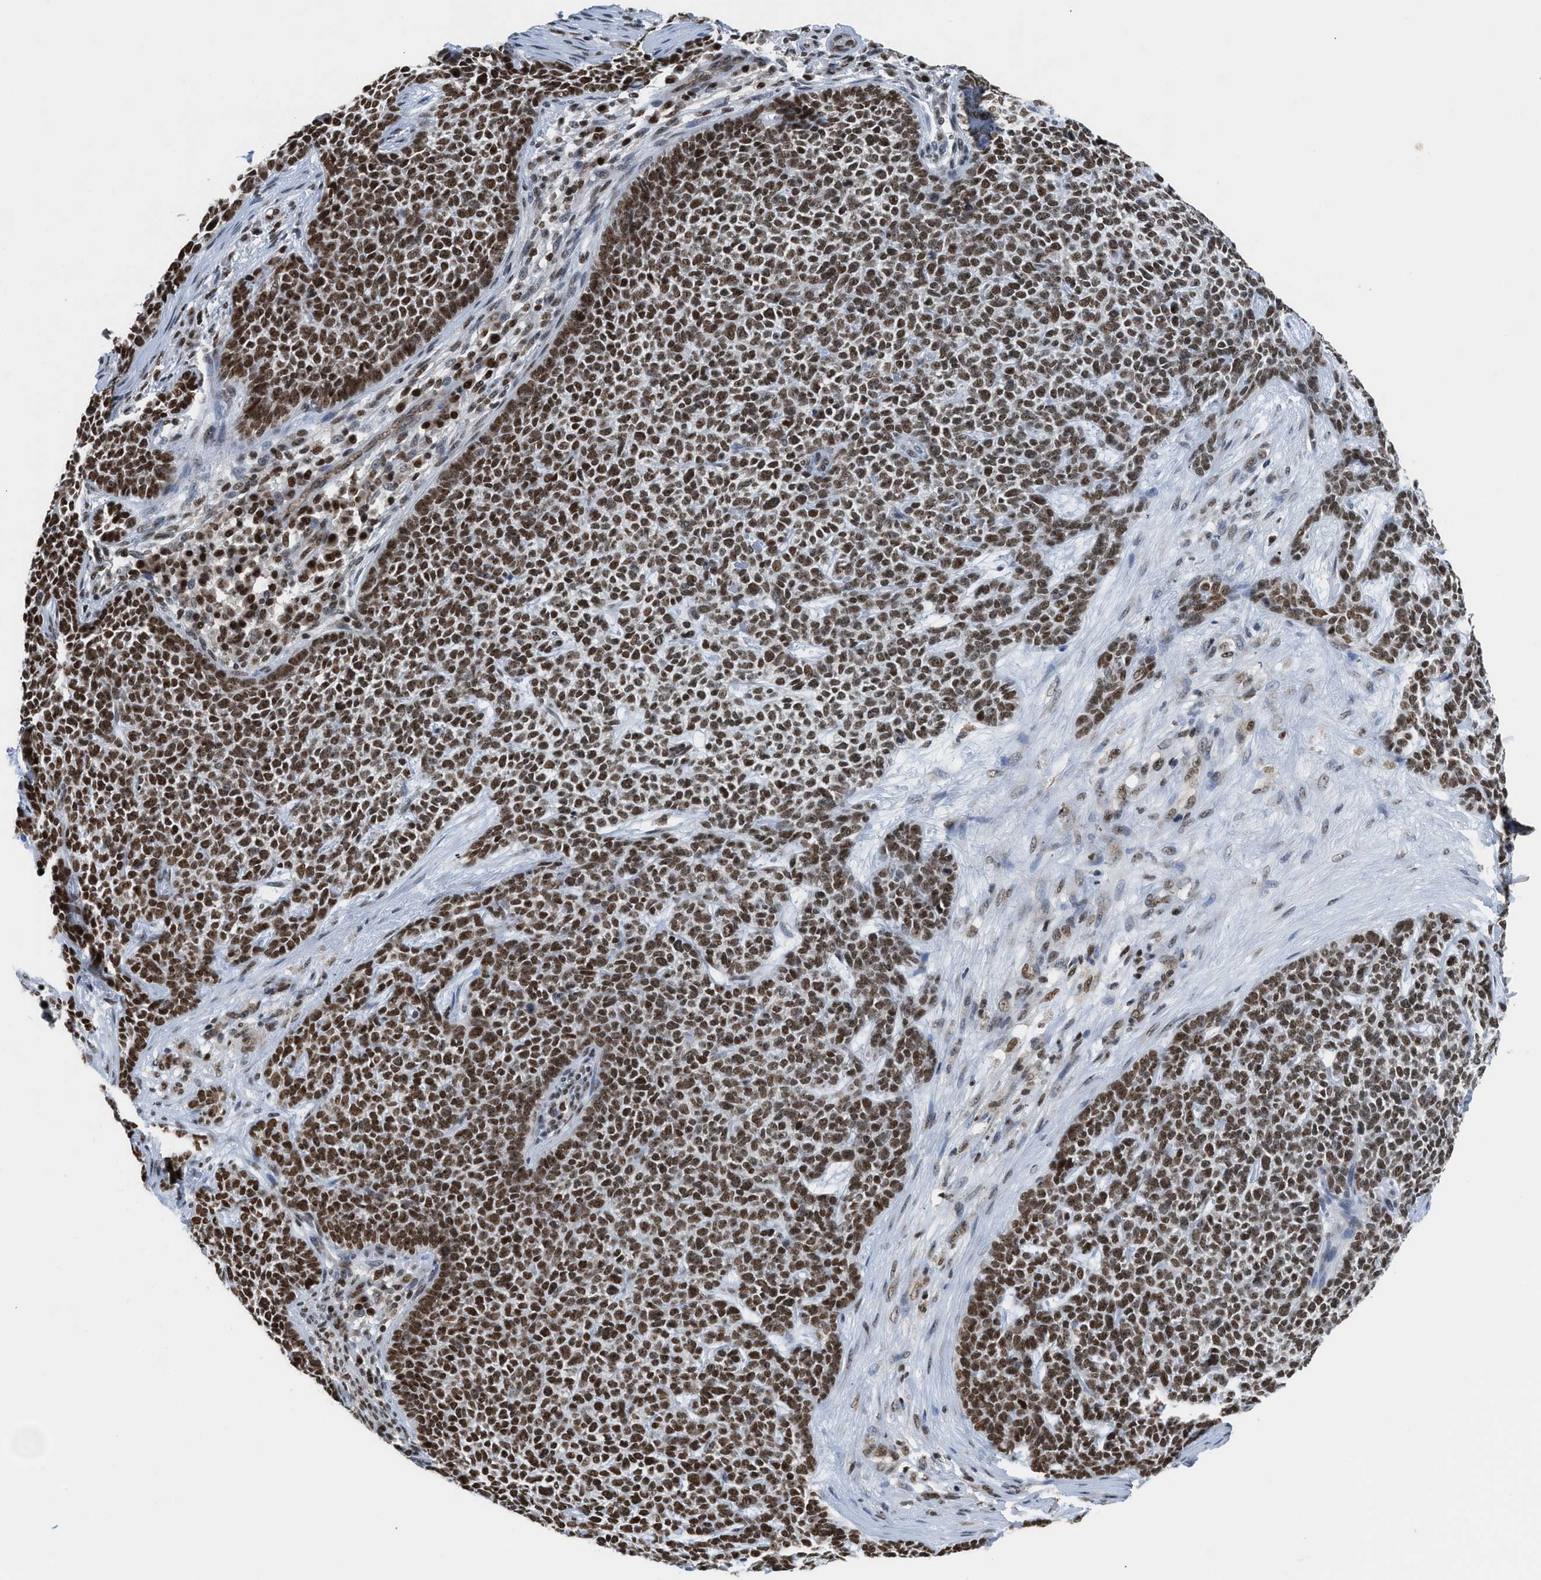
{"staining": {"intensity": "strong", "quantity": ">75%", "location": "nuclear"}, "tissue": "skin cancer", "cell_type": "Tumor cells", "image_type": "cancer", "snomed": [{"axis": "morphology", "description": "Basal cell carcinoma"}, {"axis": "topography", "description": "Skin"}], "caption": "Immunohistochemistry micrograph of neoplastic tissue: human skin basal cell carcinoma stained using IHC reveals high levels of strong protein expression localized specifically in the nuclear of tumor cells, appearing as a nuclear brown color.", "gene": "RAD51B", "patient": {"sex": "female", "age": 84}}